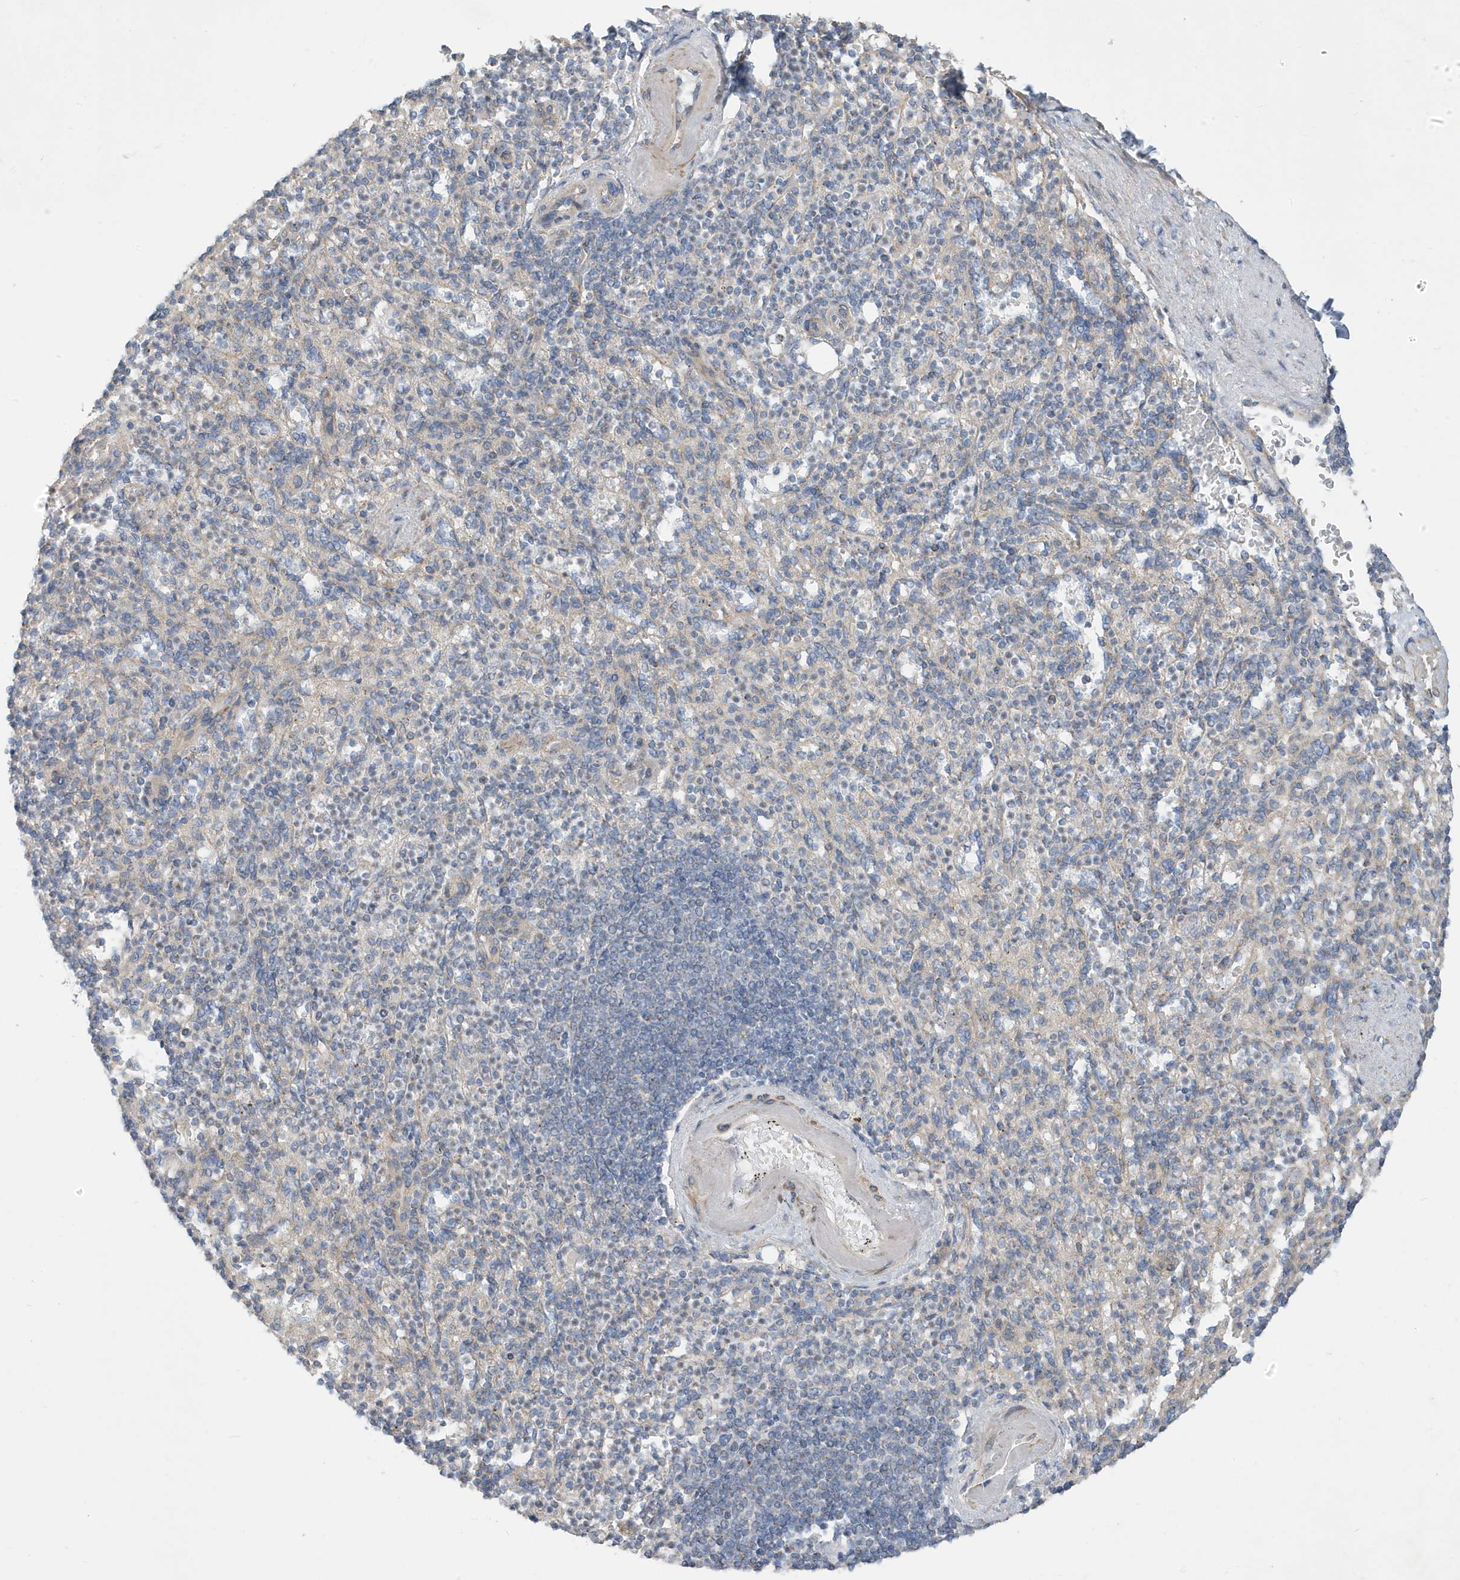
{"staining": {"intensity": "negative", "quantity": "none", "location": "none"}, "tissue": "spleen", "cell_type": "Cells in red pulp", "image_type": "normal", "snomed": [{"axis": "morphology", "description": "Normal tissue, NOS"}, {"axis": "topography", "description": "Spleen"}], "caption": "The photomicrograph demonstrates no staining of cells in red pulp in unremarkable spleen.", "gene": "ATP13A5", "patient": {"sex": "female", "age": 74}}